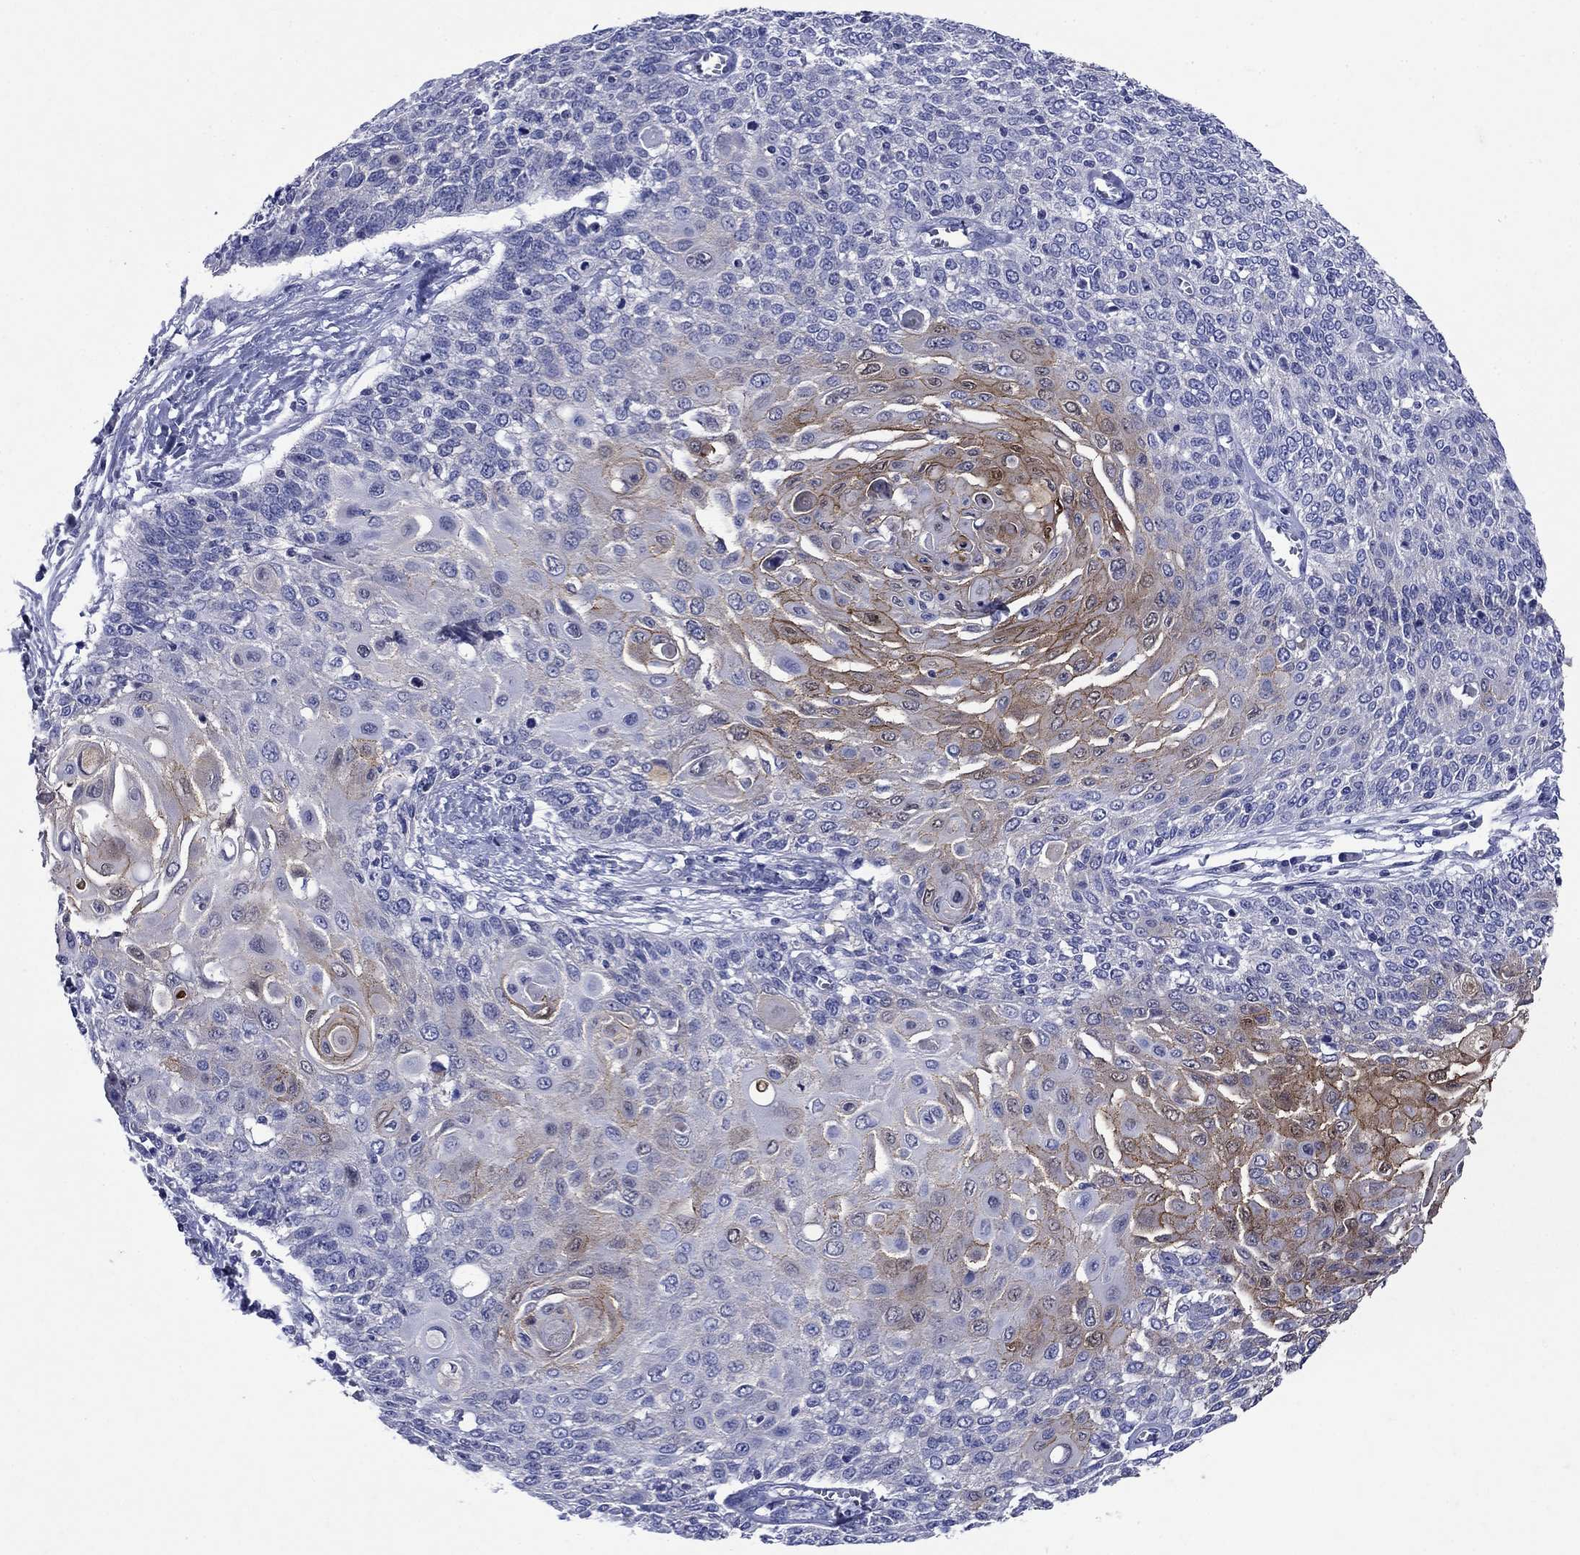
{"staining": {"intensity": "strong", "quantity": "<25%", "location": "cytoplasmic/membranous"}, "tissue": "cervical cancer", "cell_type": "Tumor cells", "image_type": "cancer", "snomed": [{"axis": "morphology", "description": "Squamous cell carcinoma, NOS"}, {"axis": "topography", "description": "Cervix"}], "caption": "About <25% of tumor cells in human squamous cell carcinoma (cervical) reveal strong cytoplasmic/membranous protein staining as visualized by brown immunohistochemical staining.", "gene": "SULT2B1", "patient": {"sex": "female", "age": 39}}